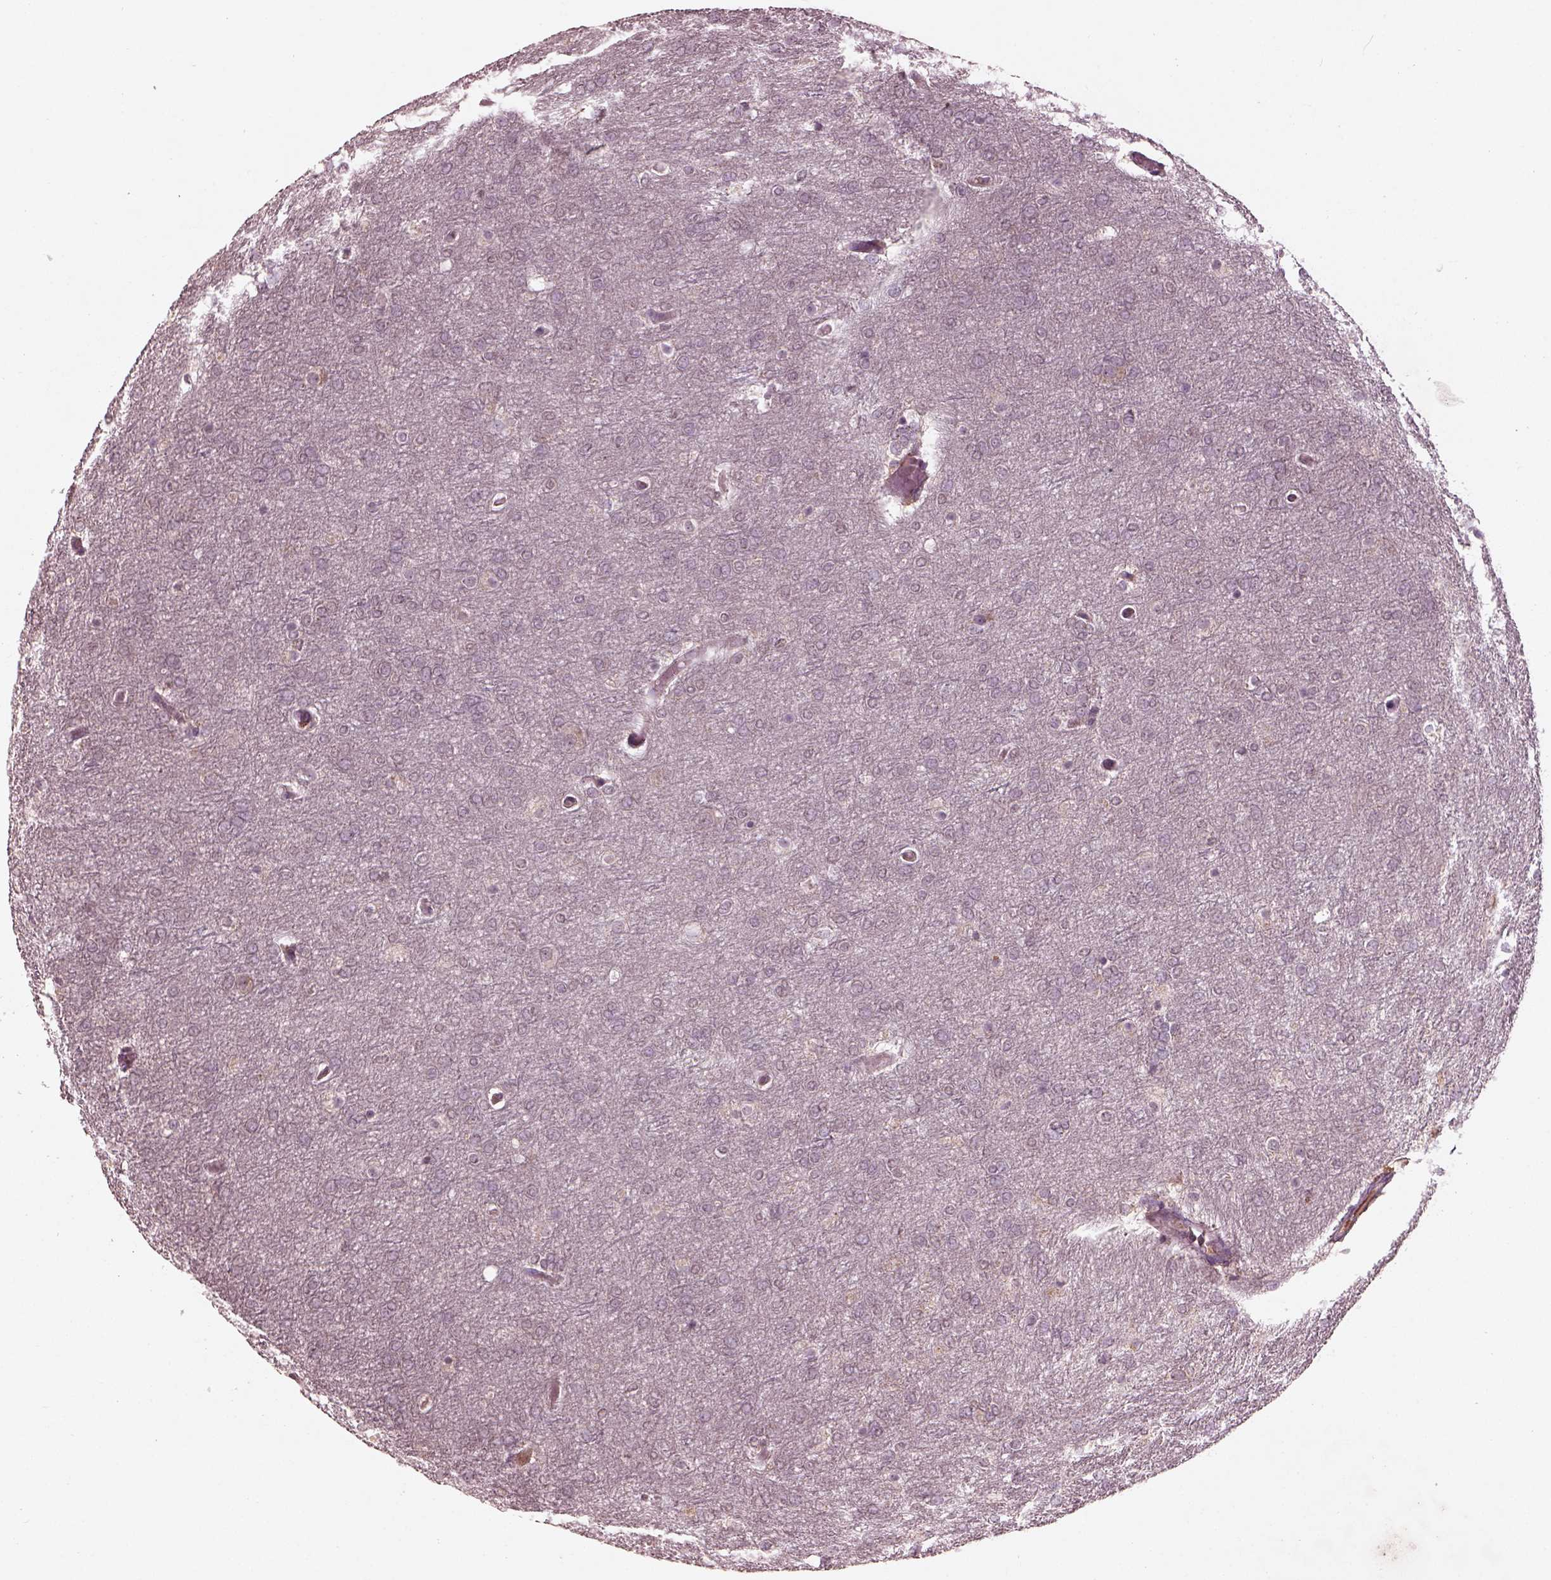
{"staining": {"intensity": "negative", "quantity": "none", "location": "none"}, "tissue": "glioma", "cell_type": "Tumor cells", "image_type": "cancer", "snomed": [{"axis": "morphology", "description": "Glioma, malignant, High grade"}, {"axis": "topography", "description": "Brain"}], "caption": "IHC of glioma demonstrates no positivity in tumor cells.", "gene": "CALR3", "patient": {"sex": "female", "age": 61}}